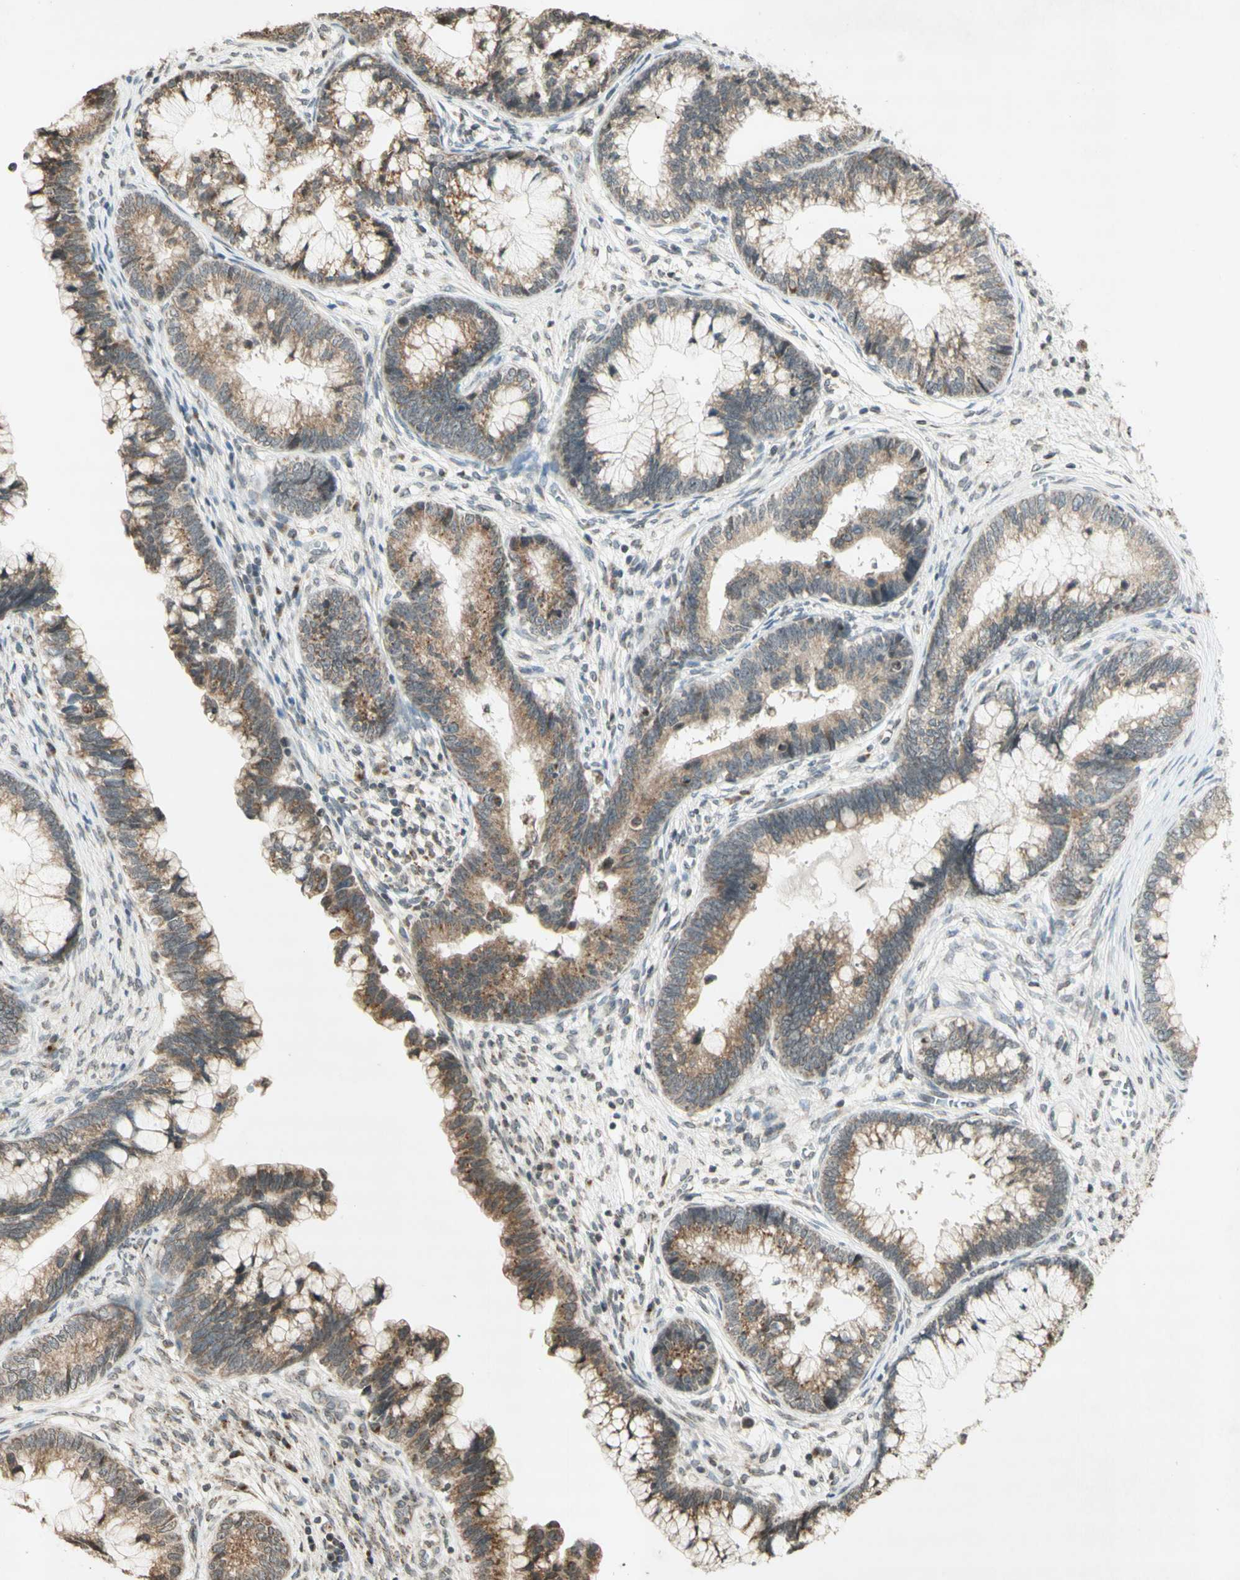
{"staining": {"intensity": "weak", "quantity": ">75%", "location": "cytoplasmic/membranous"}, "tissue": "cervical cancer", "cell_type": "Tumor cells", "image_type": "cancer", "snomed": [{"axis": "morphology", "description": "Adenocarcinoma, NOS"}, {"axis": "topography", "description": "Cervix"}], "caption": "Tumor cells demonstrate low levels of weak cytoplasmic/membranous expression in approximately >75% of cells in human adenocarcinoma (cervical).", "gene": "CCNI", "patient": {"sex": "female", "age": 44}}